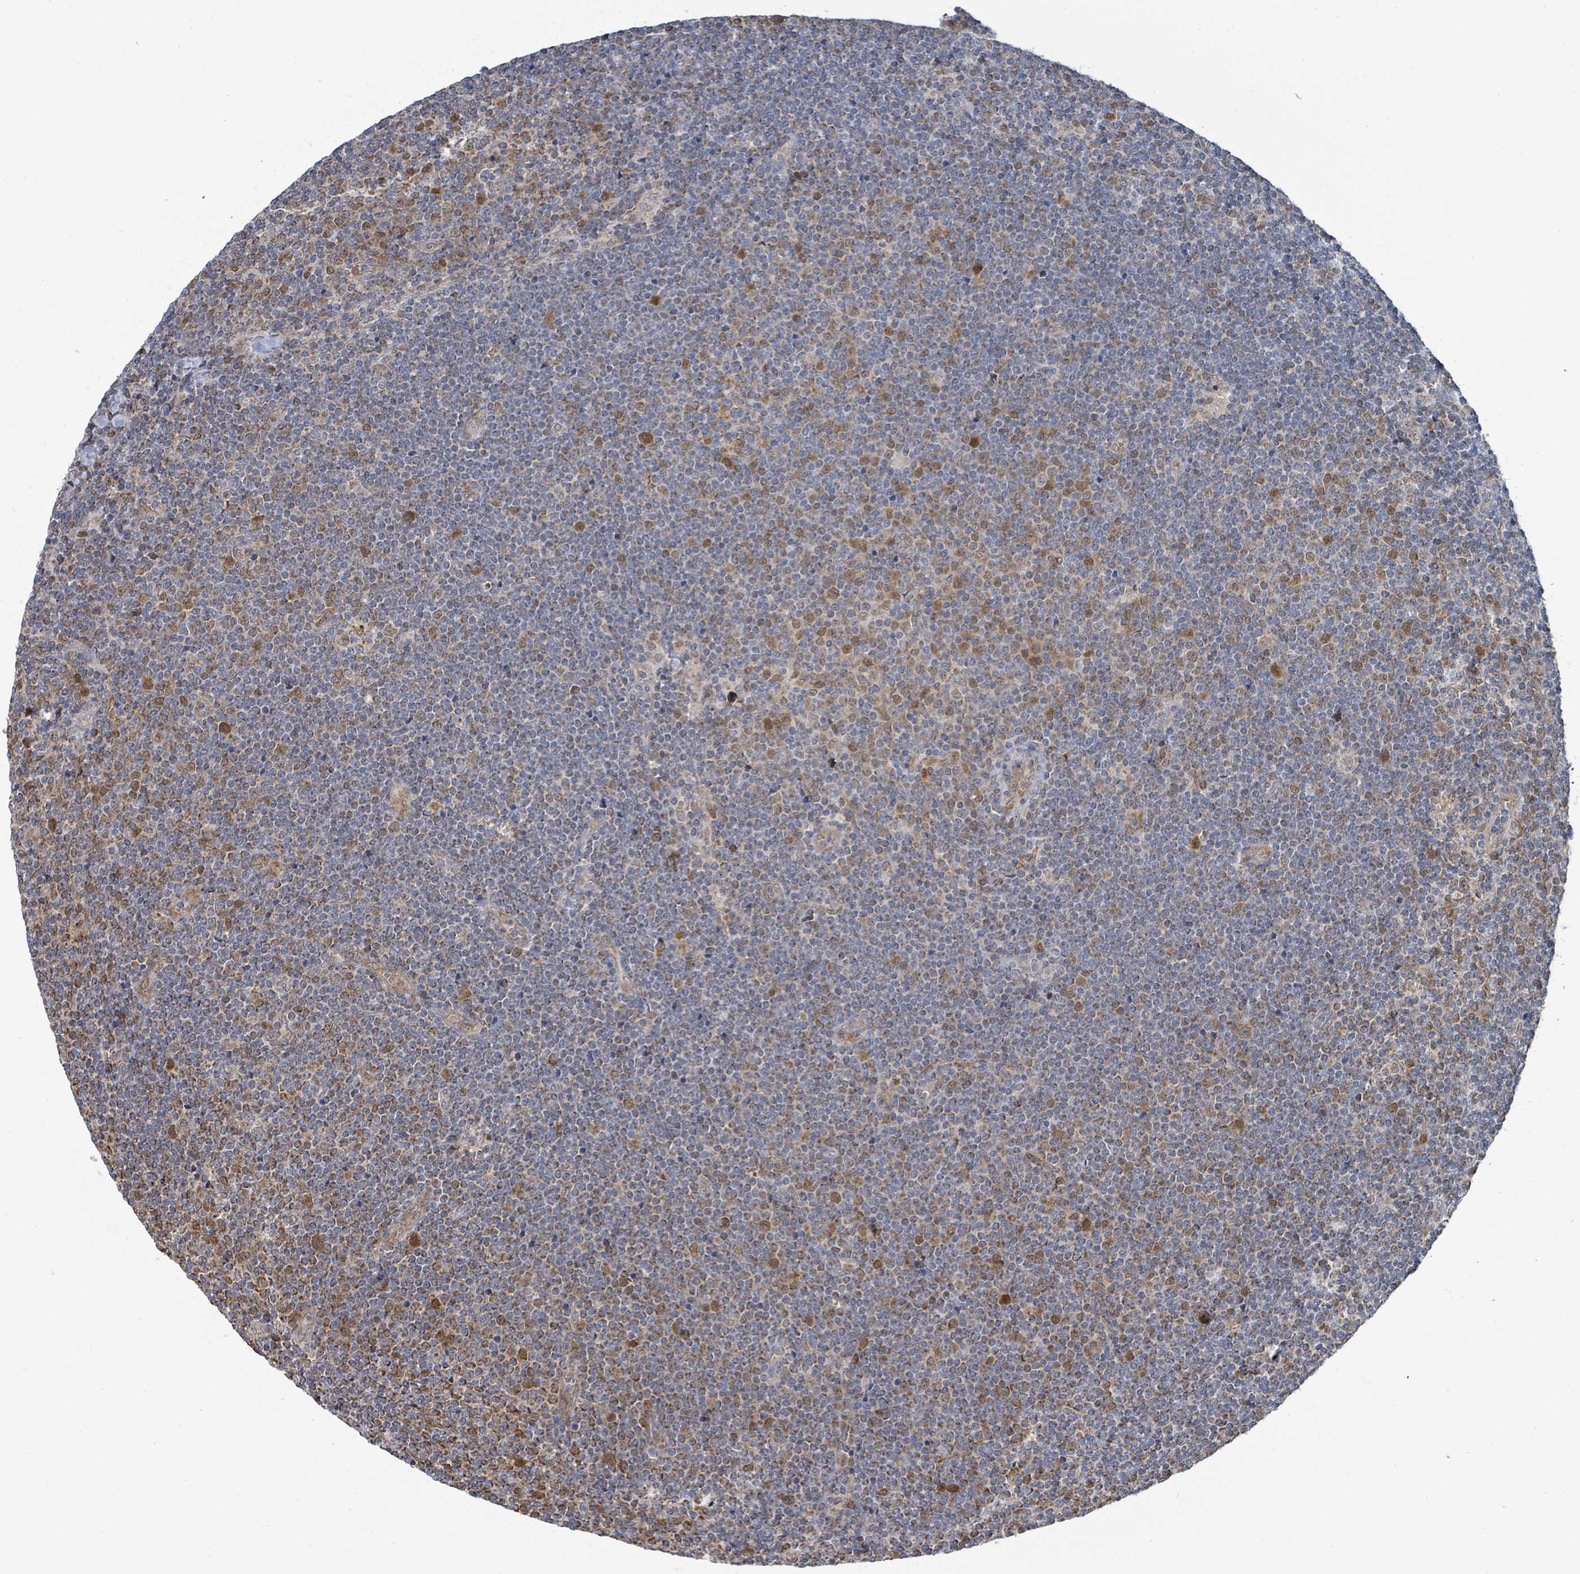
{"staining": {"intensity": "negative", "quantity": "none", "location": "none"}, "tissue": "lymphoma", "cell_type": "Tumor cells", "image_type": "cancer", "snomed": [{"axis": "morphology", "description": "Malignant lymphoma, non-Hodgkin's type, Low grade"}, {"axis": "topography", "description": "Lymph node"}], "caption": "This is an immunohistochemistry photomicrograph of malignant lymphoma, non-Hodgkin's type (low-grade). There is no expression in tumor cells.", "gene": "PSMB7", "patient": {"sex": "male", "age": 48}}